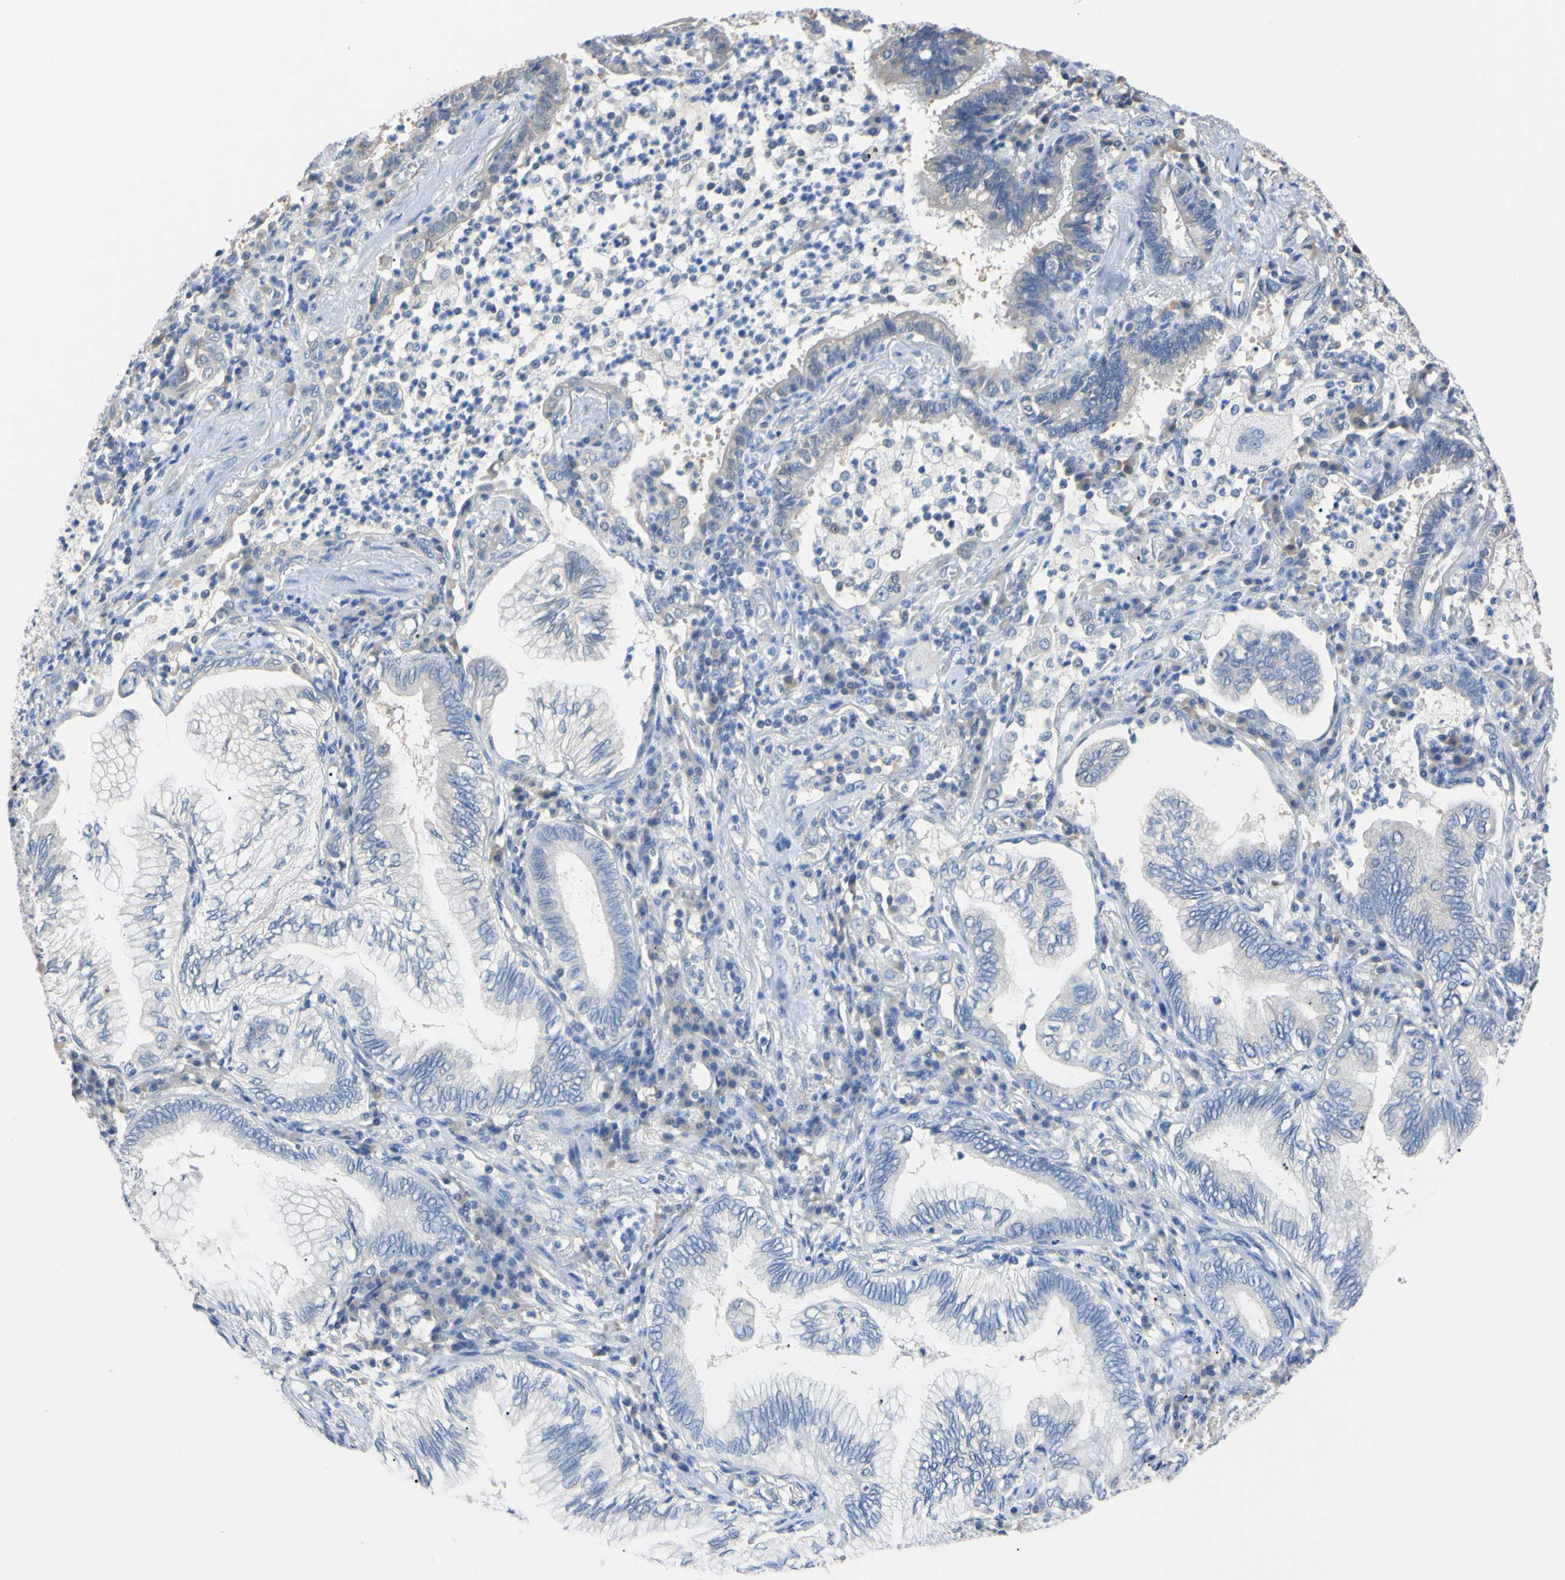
{"staining": {"intensity": "negative", "quantity": "none", "location": "none"}, "tissue": "lung cancer", "cell_type": "Tumor cells", "image_type": "cancer", "snomed": [{"axis": "morphology", "description": "Normal tissue, NOS"}, {"axis": "morphology", "description": "Adenocarcinoma, NOS"}, {"axis": "topography", "description": "Bronchus"}, {"axis": "topography", "description": "Lung"}], "caption": "Immunohistochemical staining of human lung cancer demonstrates no significant expression in tumor cells.", "gene": "RARS1", "patient": {"sex": "female", "age": 70}}